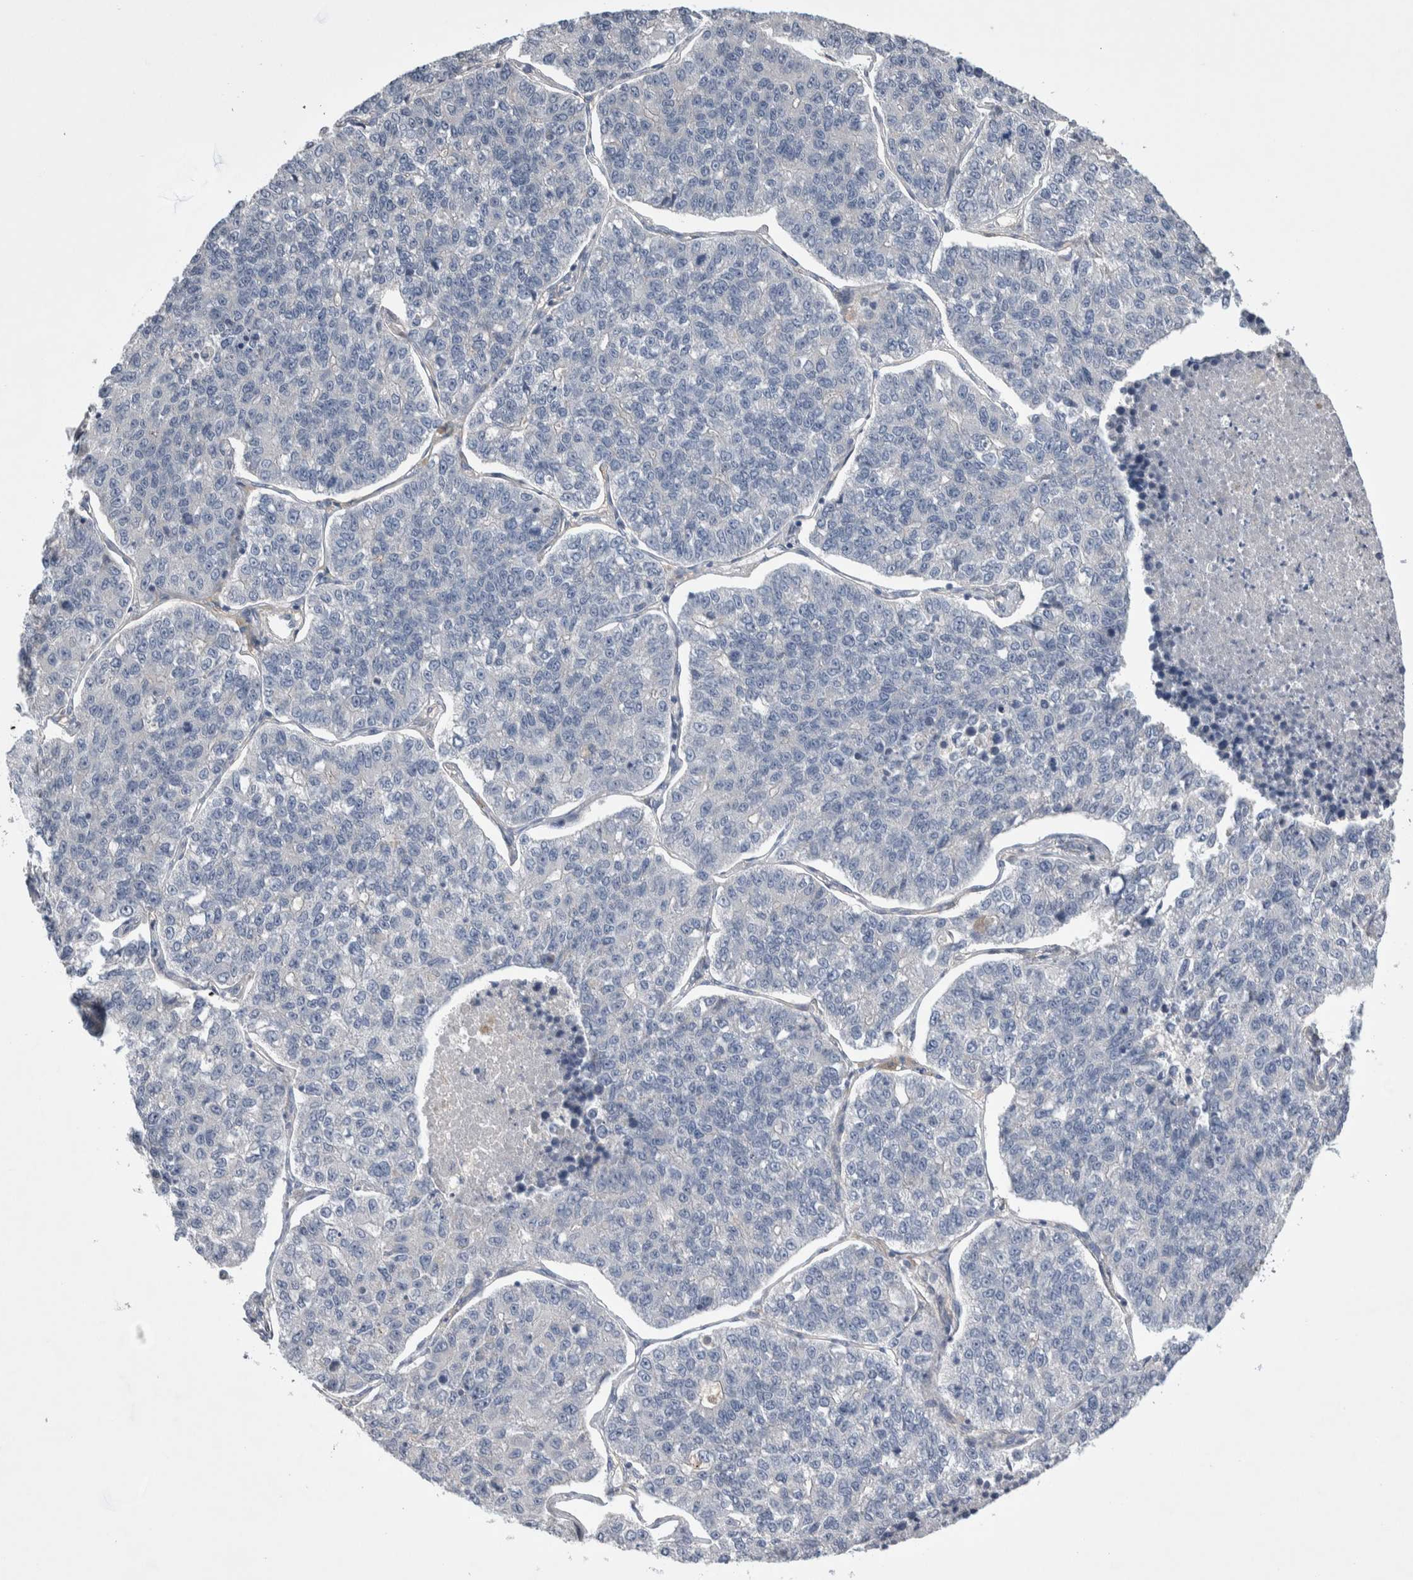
{"staining": {"intensity": "negative", "quantity": "none", "location": "none"}, "tissue": "lung cancer", "cell_type": "Tumor cells", "image_type": "cancer", "snomed": [{"axis": "morphology", "description": "Adenocarcinoma, NOS"}, {"axis": "topography", "description": "Lung"}], "caption": "Protein analysis of lung cancer demonstrates no significant positivity in tumor cells.", "gene": "CEP131", "patient": {"sex": "male", "age": 49}}